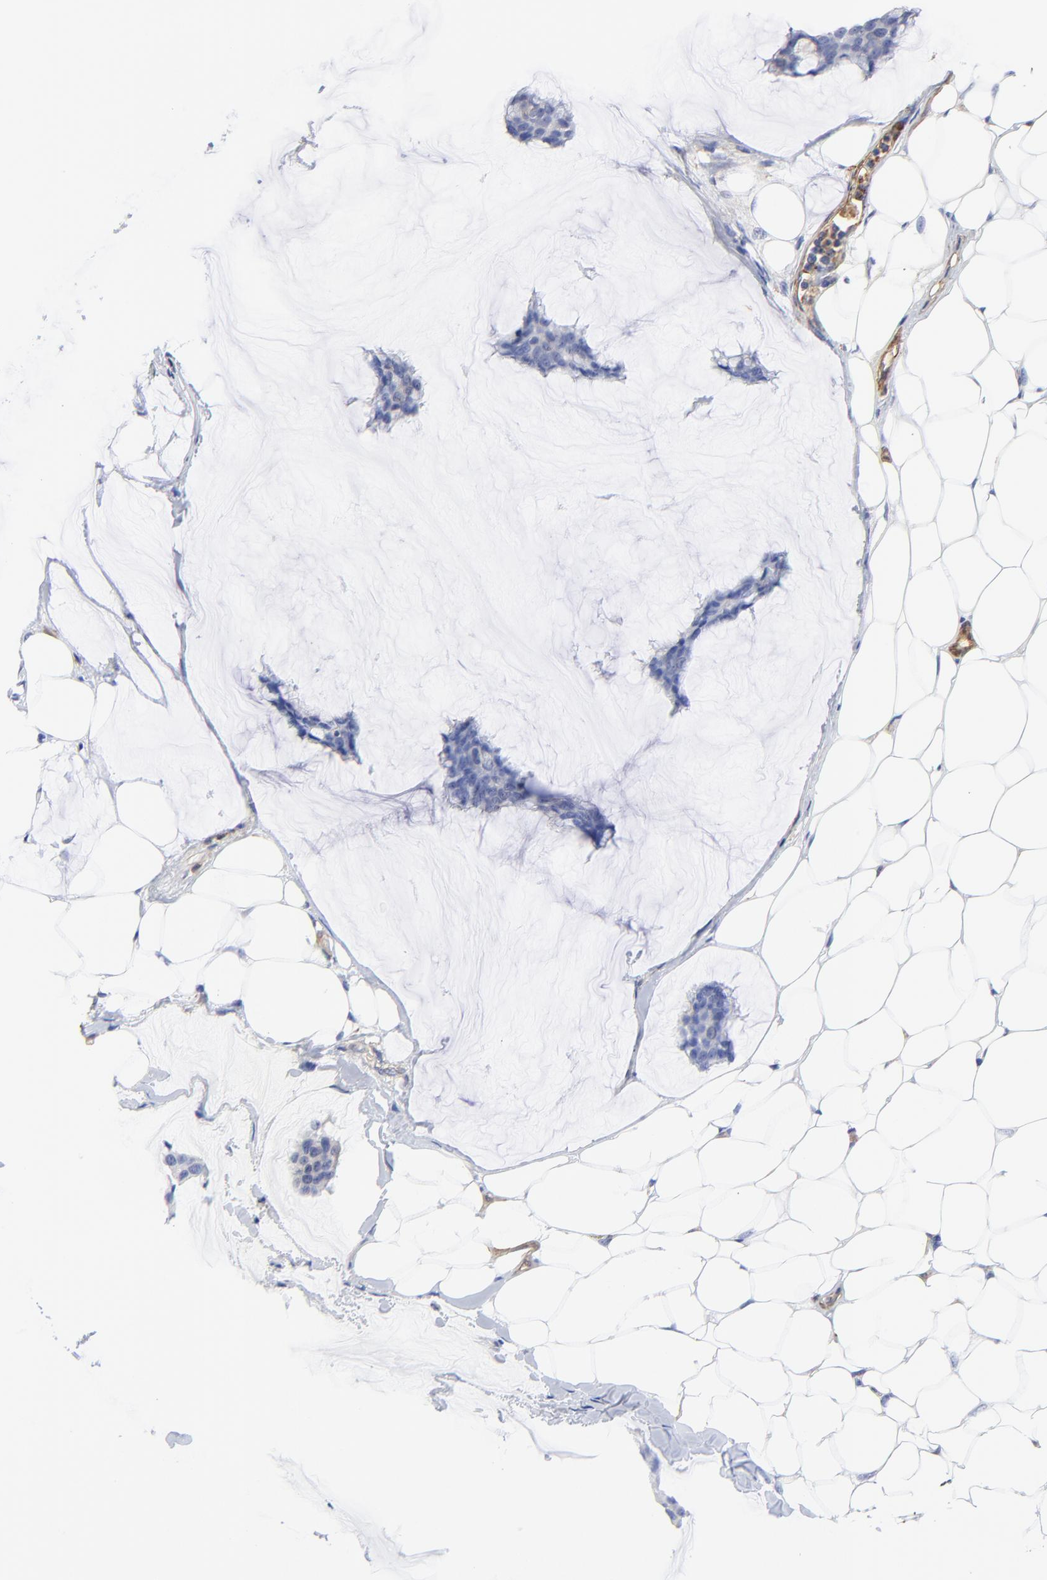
{"staining": {"intensity": "negative", "quantity": "none", "location": "none"}, "tissue": "breast cancer", "cell_type": "Tumor cells", "image_type": "cancer", "snomed": [{"axis": "morphology", "description": "Duct carcinoma"}, {"axis": "topography", "description": "Breast"}], "caption": "This is an immunohistochemistry (IHC) image of infiltrating ductal carcinoma (breast). There is no expression in tumor cells.", "gene": "TAGLN2", "patient": {"sex": "female", "age": 93}}